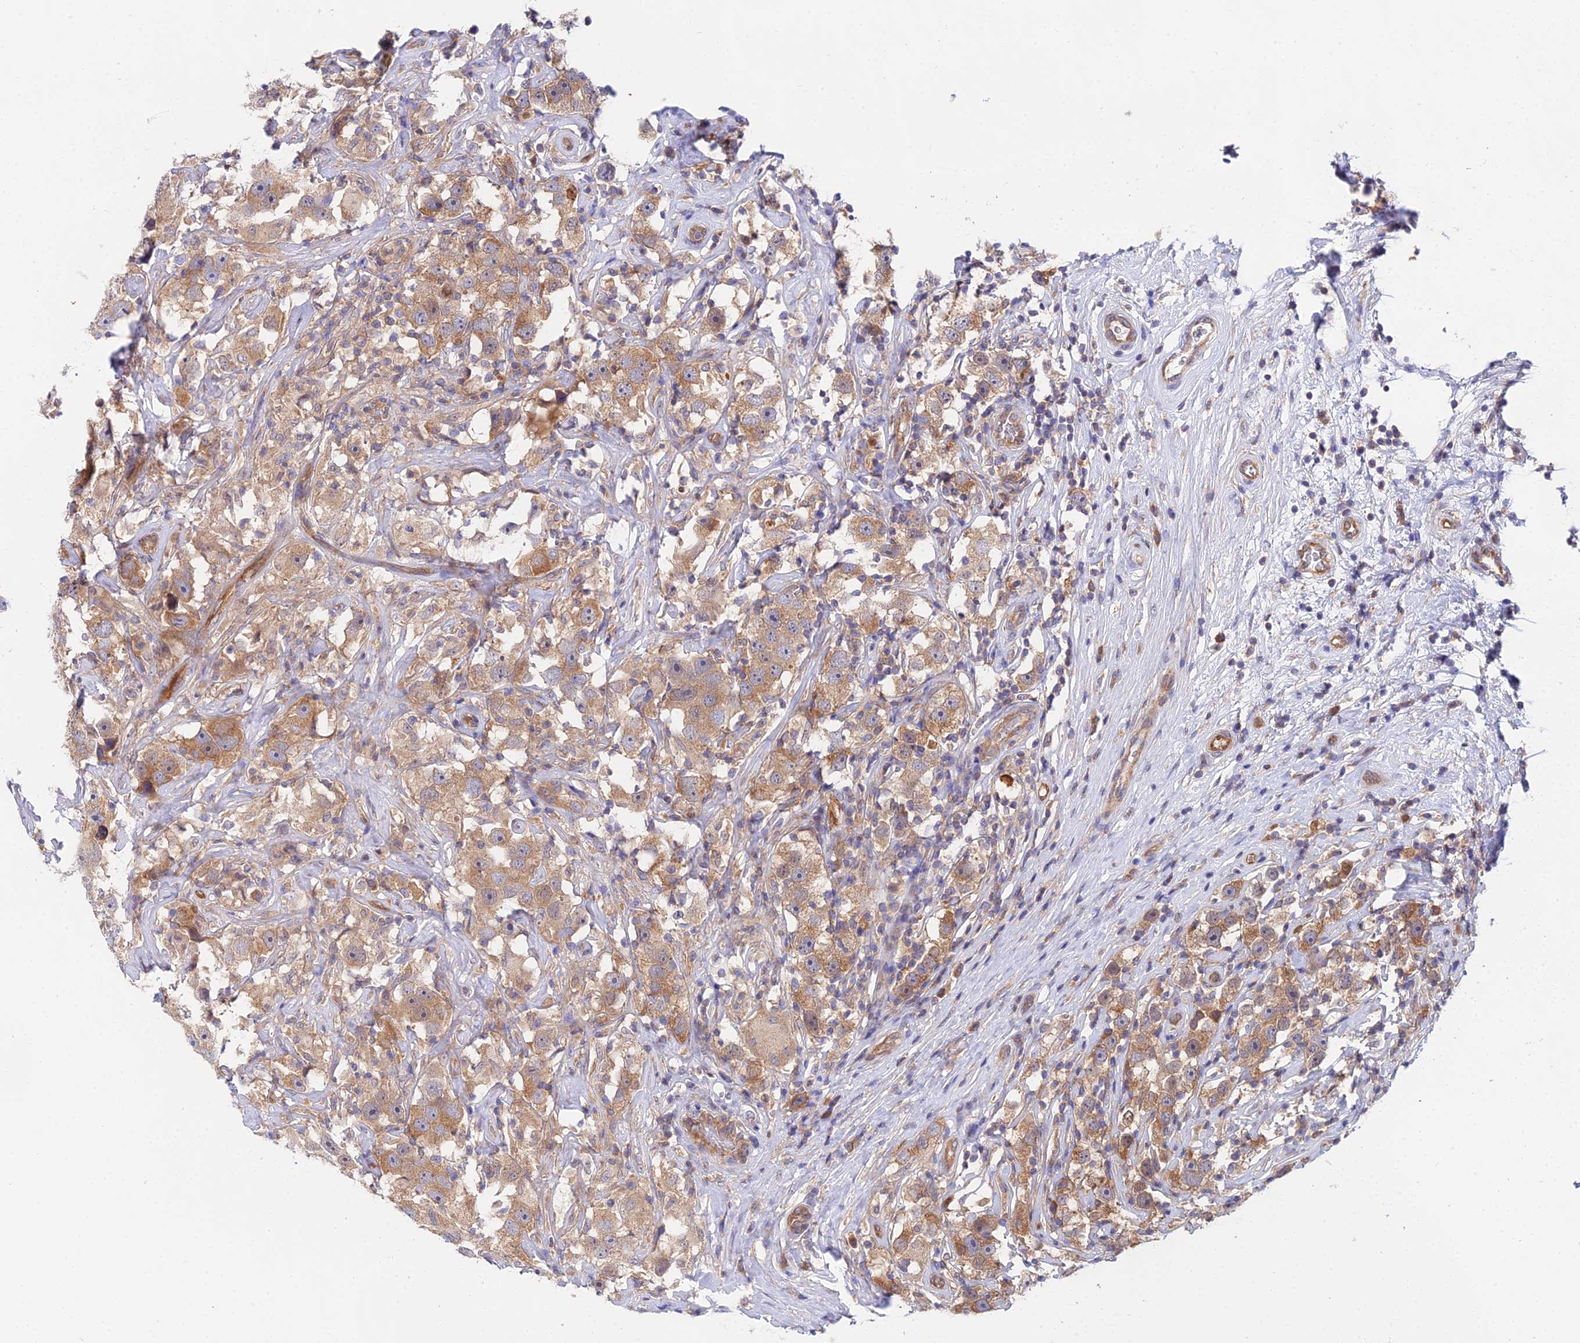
{"staining": {"intensity": "moderate", "quantity": ">75%", "location": "cytoplasmic/membranous"}, "tissue": "testis cancer", "cell_type": "Tumor cells", "image_type": "cancer", "snomed": [{"axis": "morphology", "description": "Seminoma, NOS"}, {"axis": "topography", "description": "Testis"}], "caption": "IHC micrograph of human seminoma (testis) stained for a protein (brown), which exhibits medium levels of moderate cytoplasmic/membranous expression in about >75% of tumor cells.", "gene": "PPP2R2C", "patient": {"sex": "male", "age": 49}}